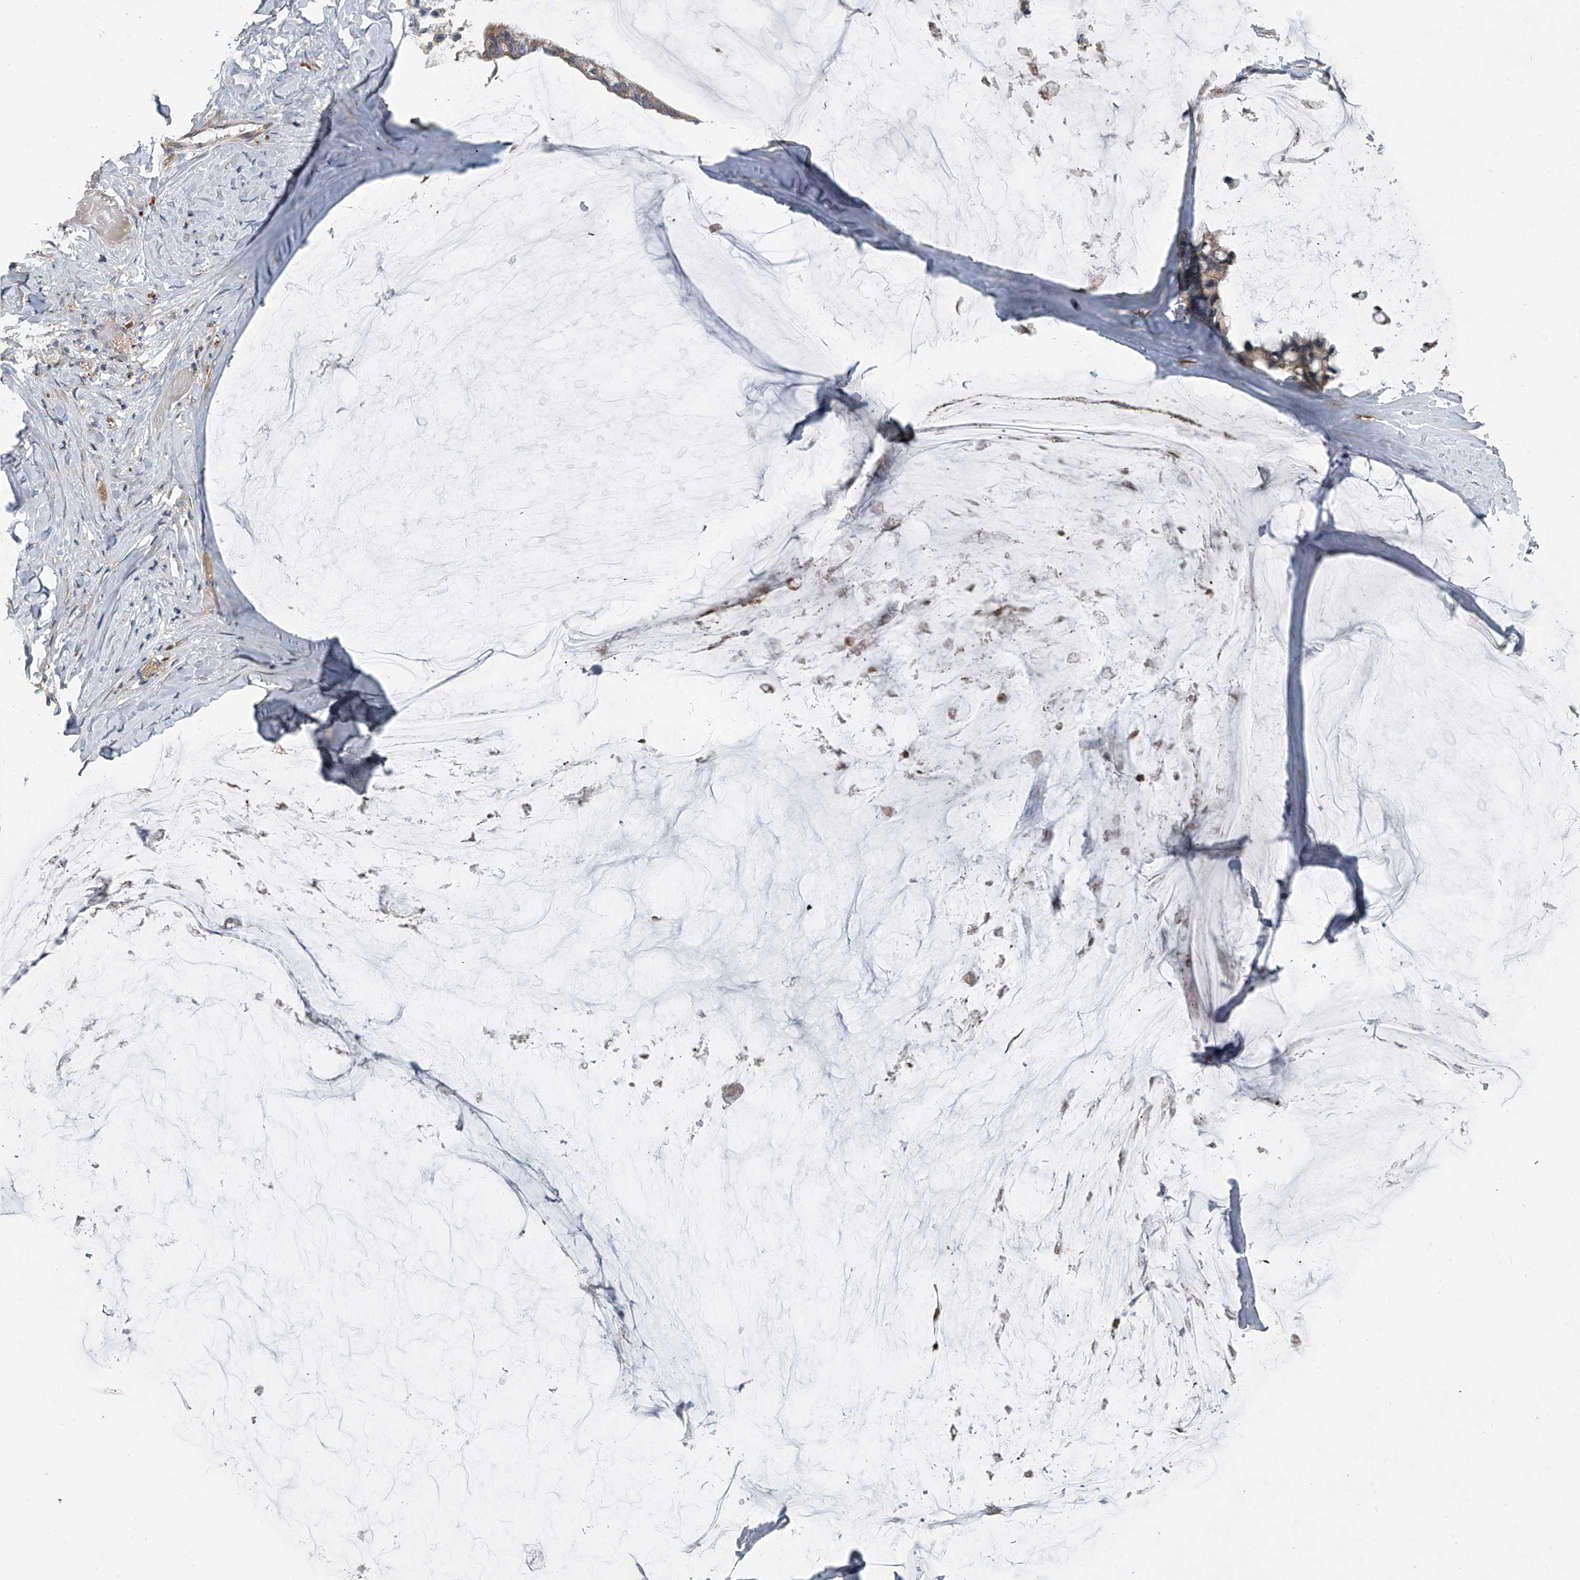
{"staining": {"intensity": "weak", "quantity": ">75%", "location": "cytoplasmic/membranous"}, "tissue": "ovarian cancer", "cell_type": "Tumor cells", "image_type": "cancer", "snomed": [{"axis": "morphology", "description": "Cystadenocarcinoma, mucinous, NOS"}, {"axis": "topography", "description": "Ovary"}], "caption": "A histopathology image showing weak cytoplasmic/membranous staining in approximately >75% of tumor cells in ovarian cancer (mucinous cystadenocarcinoma), as visualized by brown immunohistochemical staining.", "gene": "DOCK9", "patient": {"sex": "female", "age": 39}}